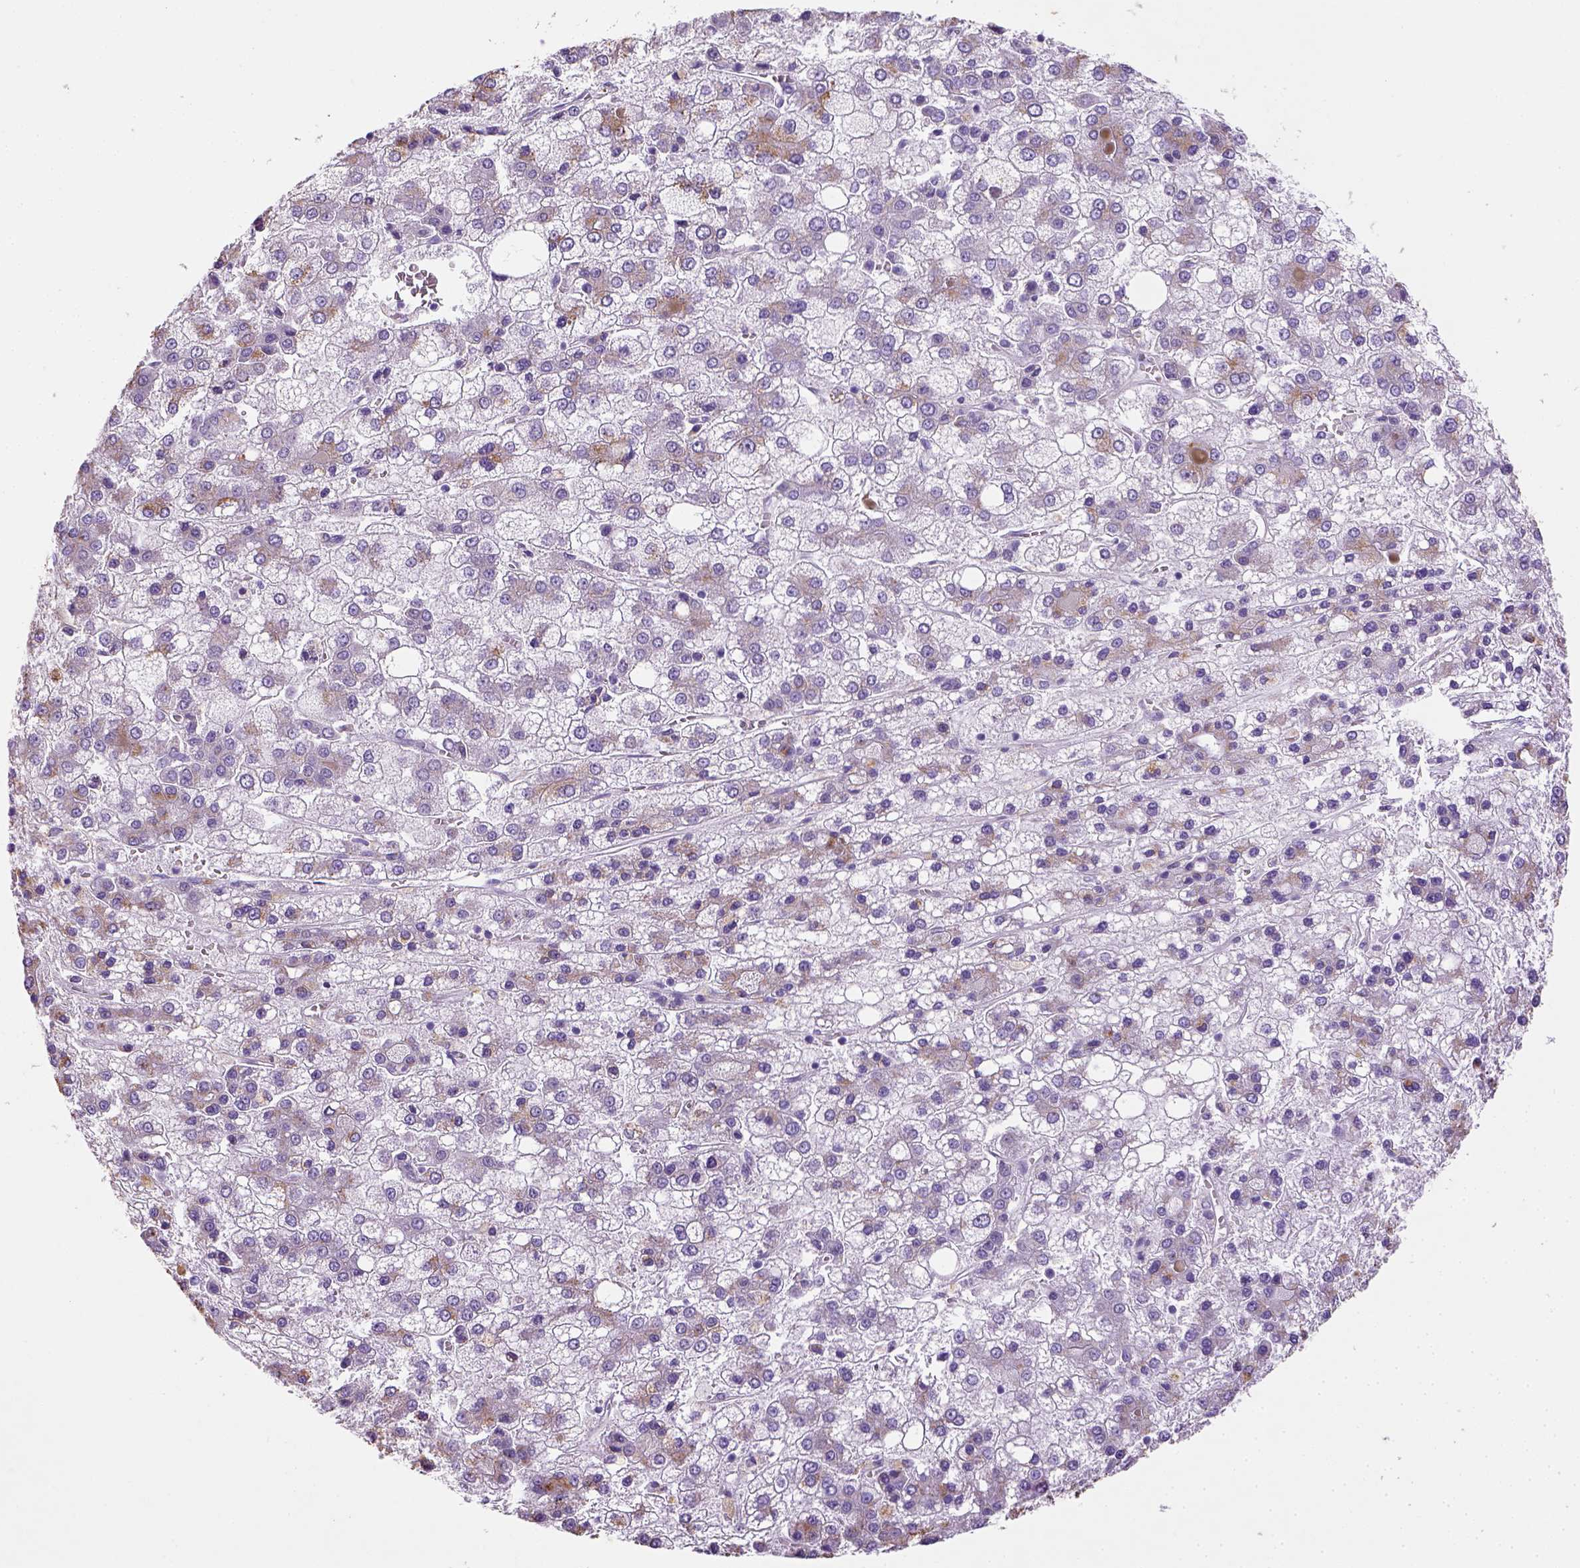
{"staining": {"intensity": "negative", "quantity": "none", "location": "none"}, "tissue": "liver cancer", "cell_type": "Tumor cells", "image_type": "cancer", "snomed": [{"axis": "morphology", "description": "Carcinoma, Hepatocellular, NOS"}, {"axis": "topography", "description": "Liver"}], "caption": "Liver cancer (hepatocellular carcinoma) was stained to show a protein in brown. There is no significant staining in tumor cells.", "gene": "KRT71", "patient": {"sex": "male", "age": 73}}